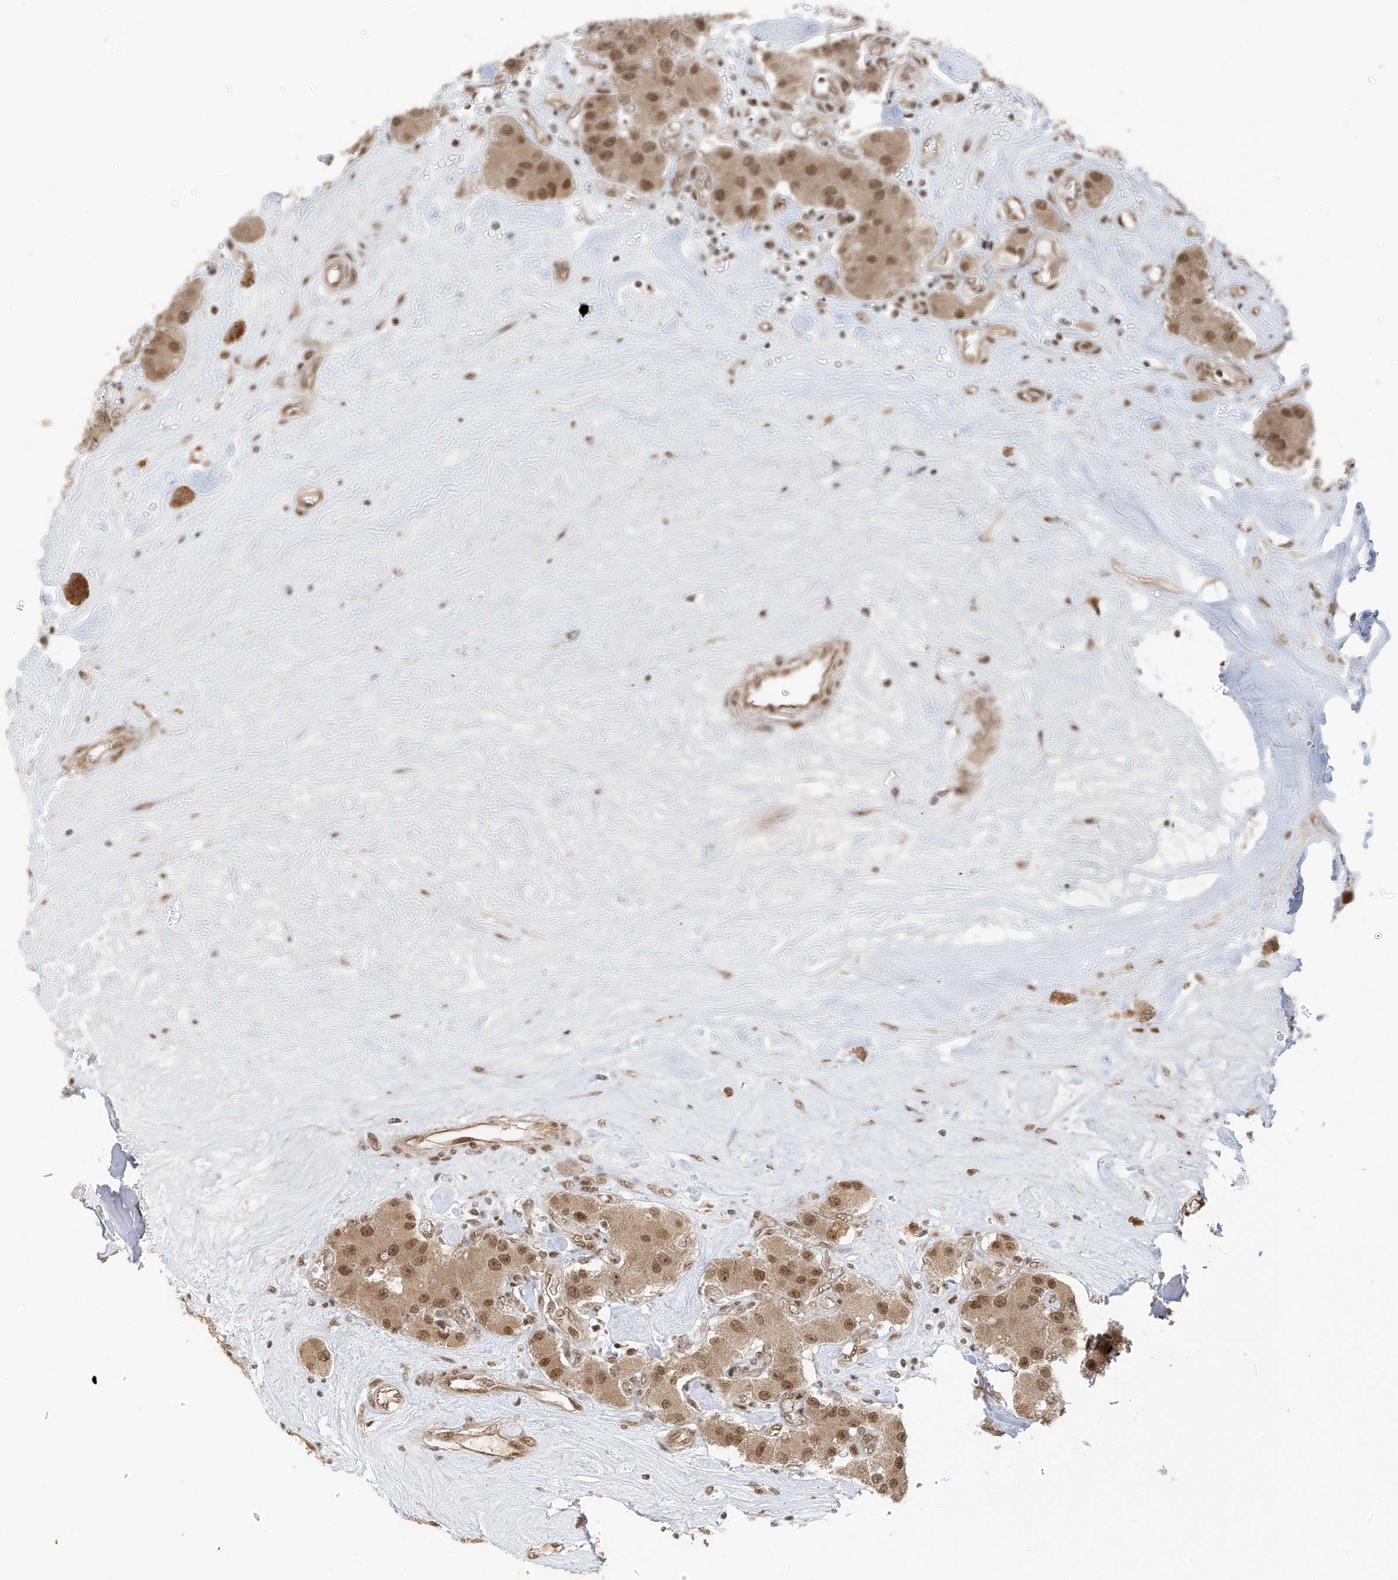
{"staining": {"intensity": "moderate", "quantity": ">75%", "location": "nuclear"}, "tissue": "carcinoid", "cell_type": "Tumor cells", "image_type": "cancer", "snomed": [{"axis": "morphology", "description": "Carcinoid, malignant, NOS"}, {"axis": "topography", "description": "Pancreas"}], "caption": "This is a photomicrograph of immunohistochemistry (IHC) staining of carcinoid, which shows moderate positivity in the nuclear of tumor cells.", "gene": "ARHGEF3", "patient": {"sex": "male", "age": 41}}